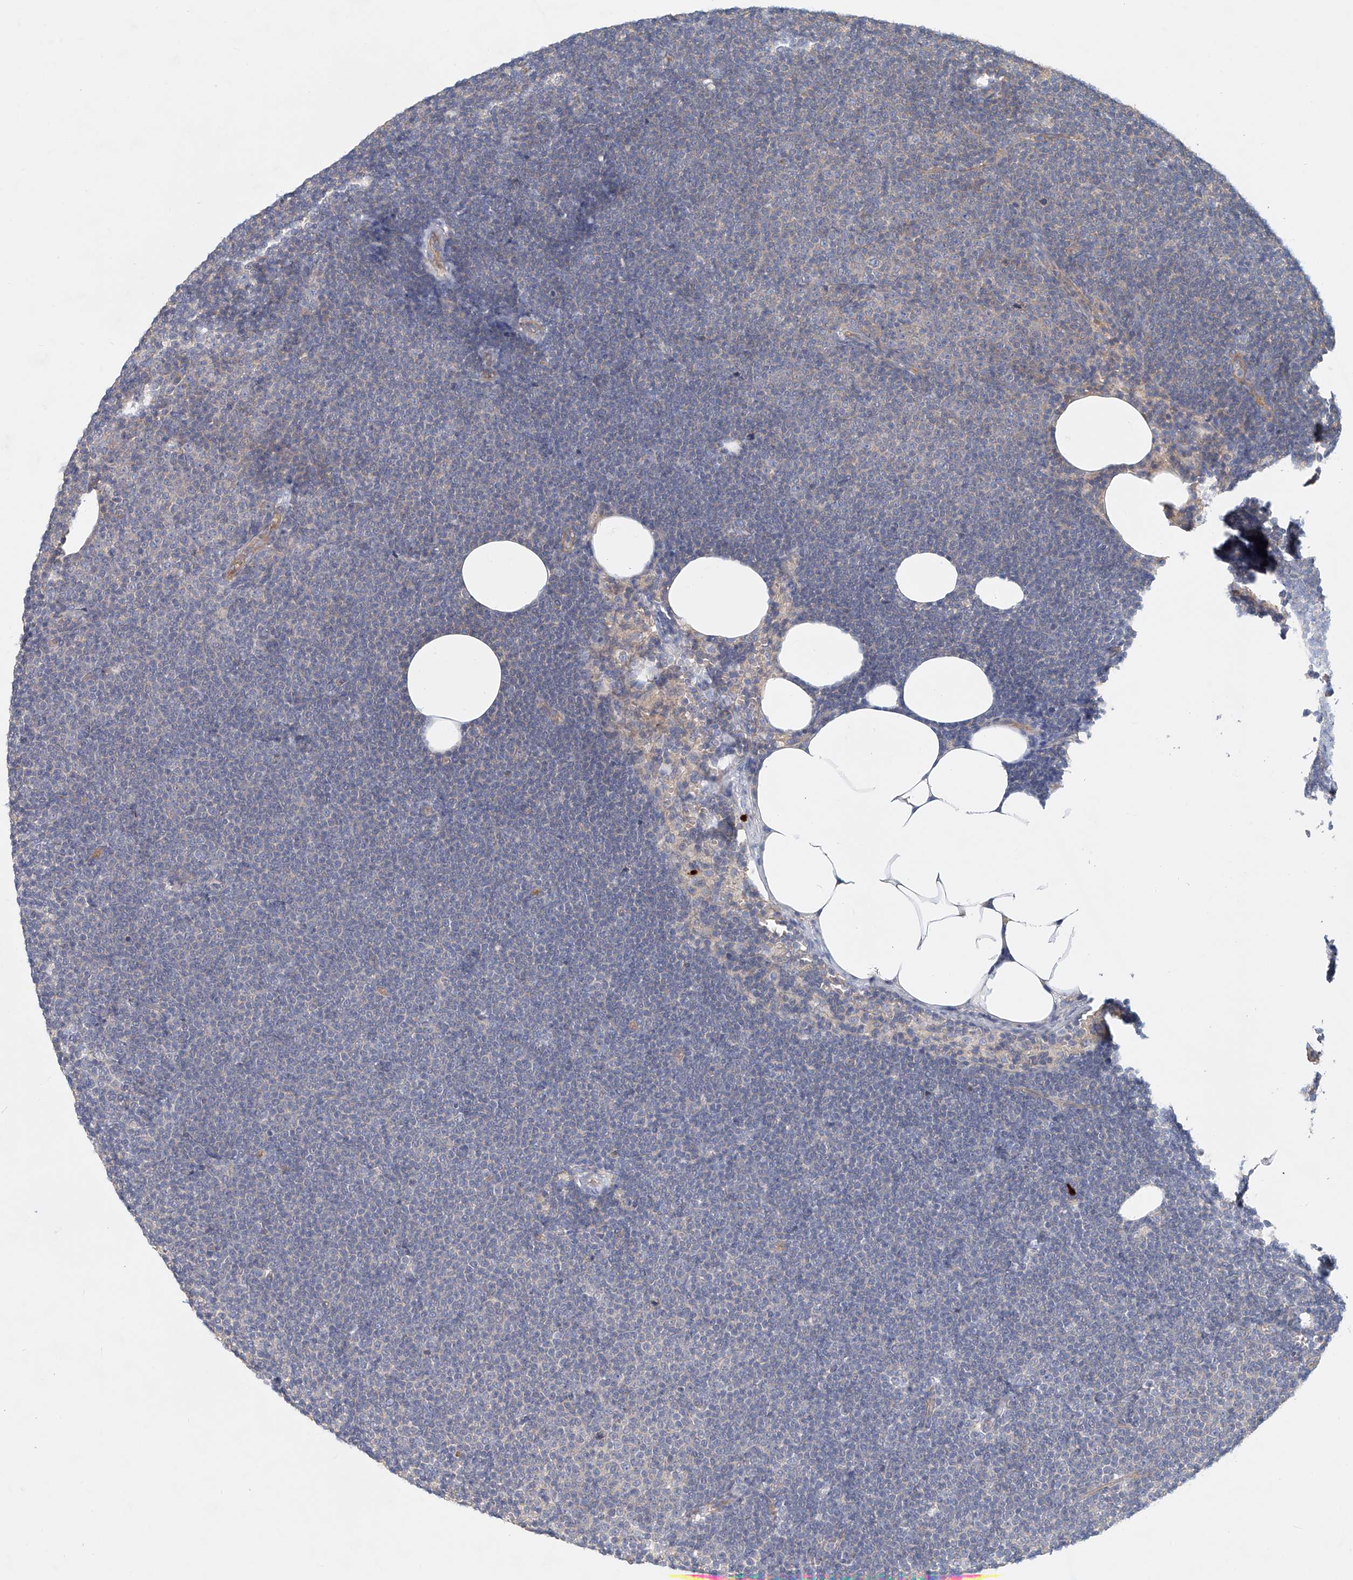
{"staining": {"intensity": "negative", "quantity": "none", "location": "none"}, "tissue": "lymphoma", "cell_type": "Tumor cells", "image_type": "cancer", "snomed": [{"axis": "morphology", "description": "Malignant lymphoma, non-Hodgkin's type, Low grade"}, {"axis": "topography", "description": "Lymph node"}], "caption": "IHC photomicrograph of neoplastic tissue: human low-grade malignant lymphoma, non-Hodgkin's type stained with DAB demonstrates no significant protein staining in tumor cells.", "gene": "FRYL", "patient": {"sex": "female", "age": 53}}